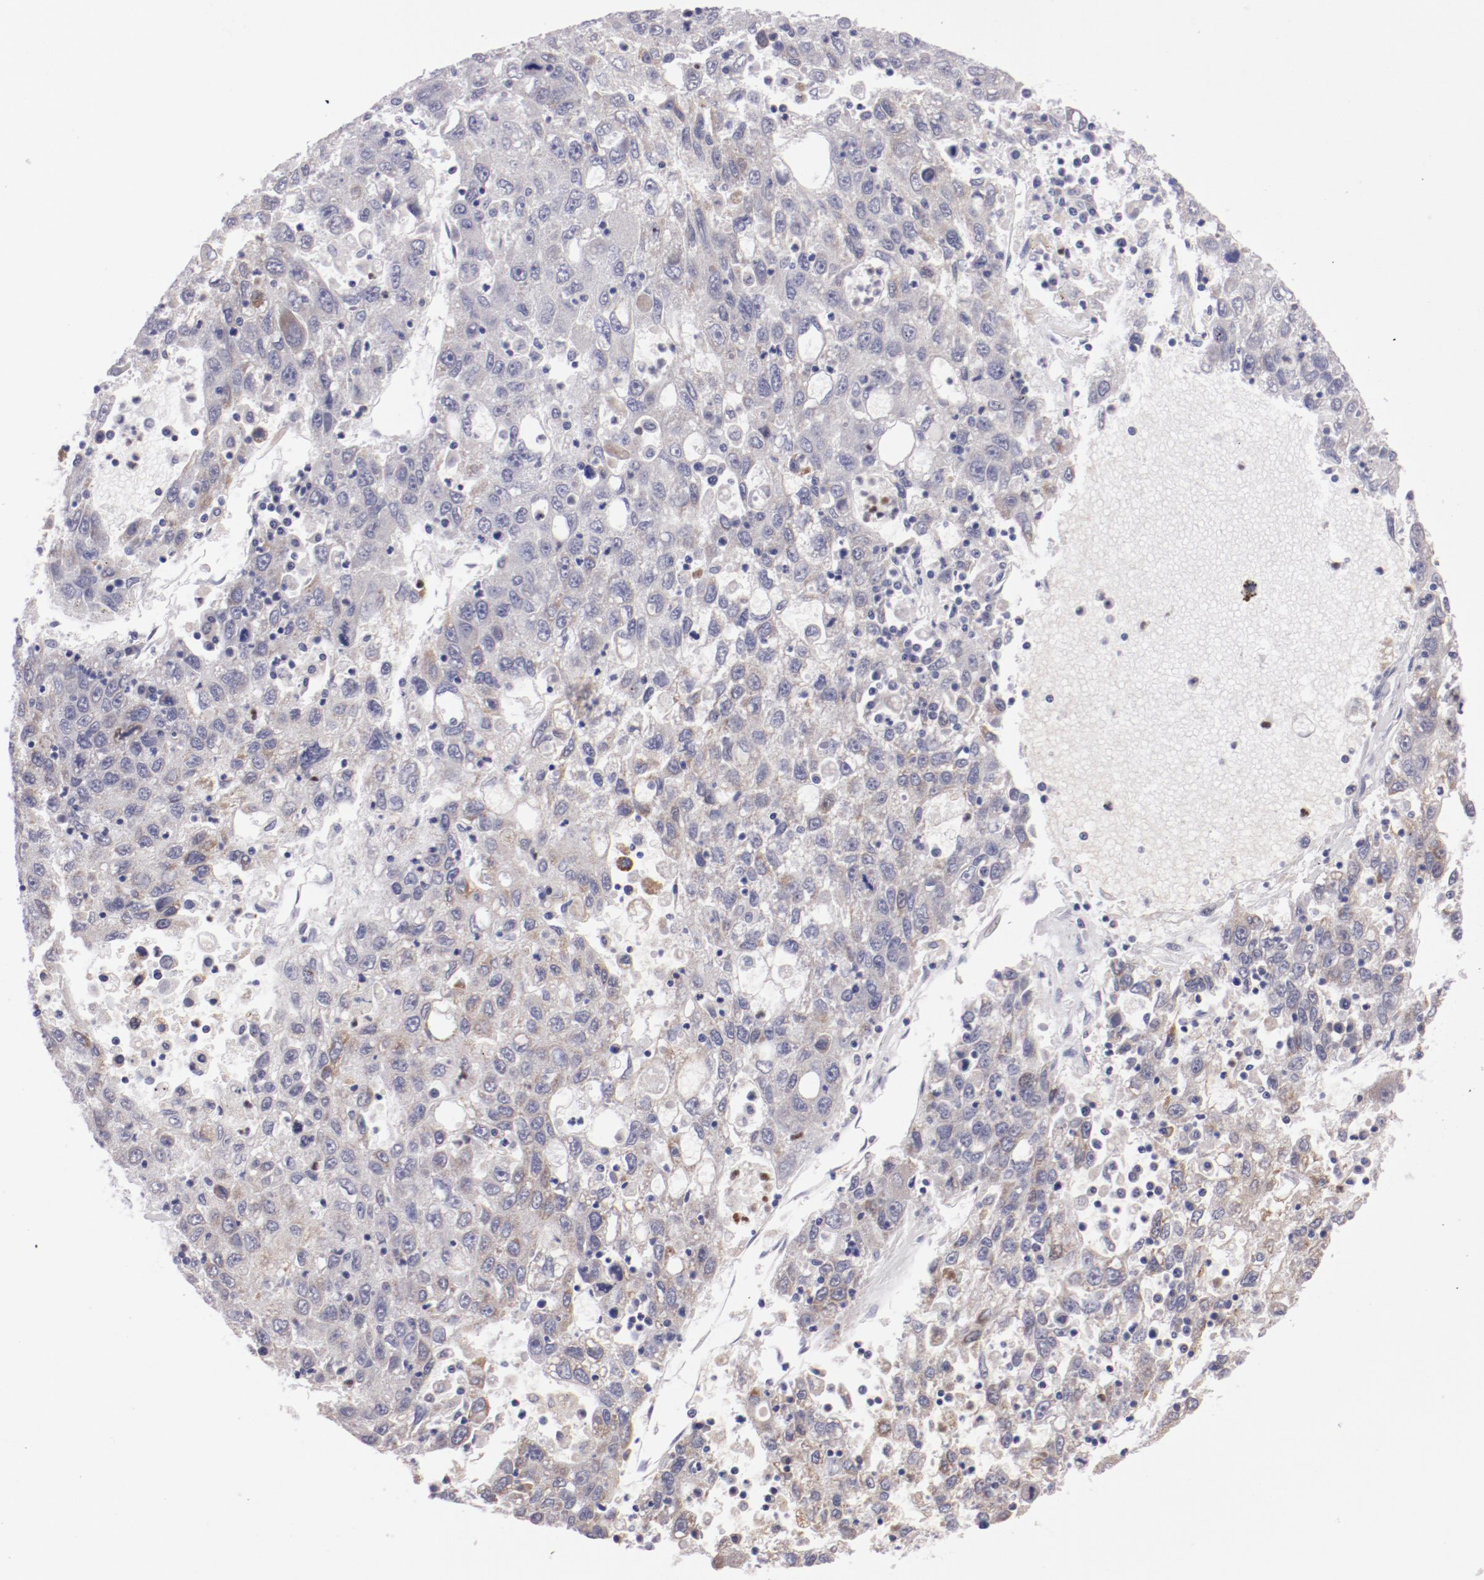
{"staining": {"intensity": "weak", "quantity": "25%-75%", "location": "cytoplasmic/membranous"}, "tissue": "liver cancer", "cell_type": "Tumor cells", "image_type": "cancer", "snomed": [{"axis": "morphology", "description": "Carcinoma, Hepatocellular, NOS"}, {"axis": "topography", "description": "Liver"}], "caption": "A histopathology image of liver cancer (hepatocellular carcinoma) stained for a protein reveals weak cytoplasmic/membranous brown staining in tumor cells.", "gene": "TRAF3", "patient": {"sex": "male", "age": 49}}